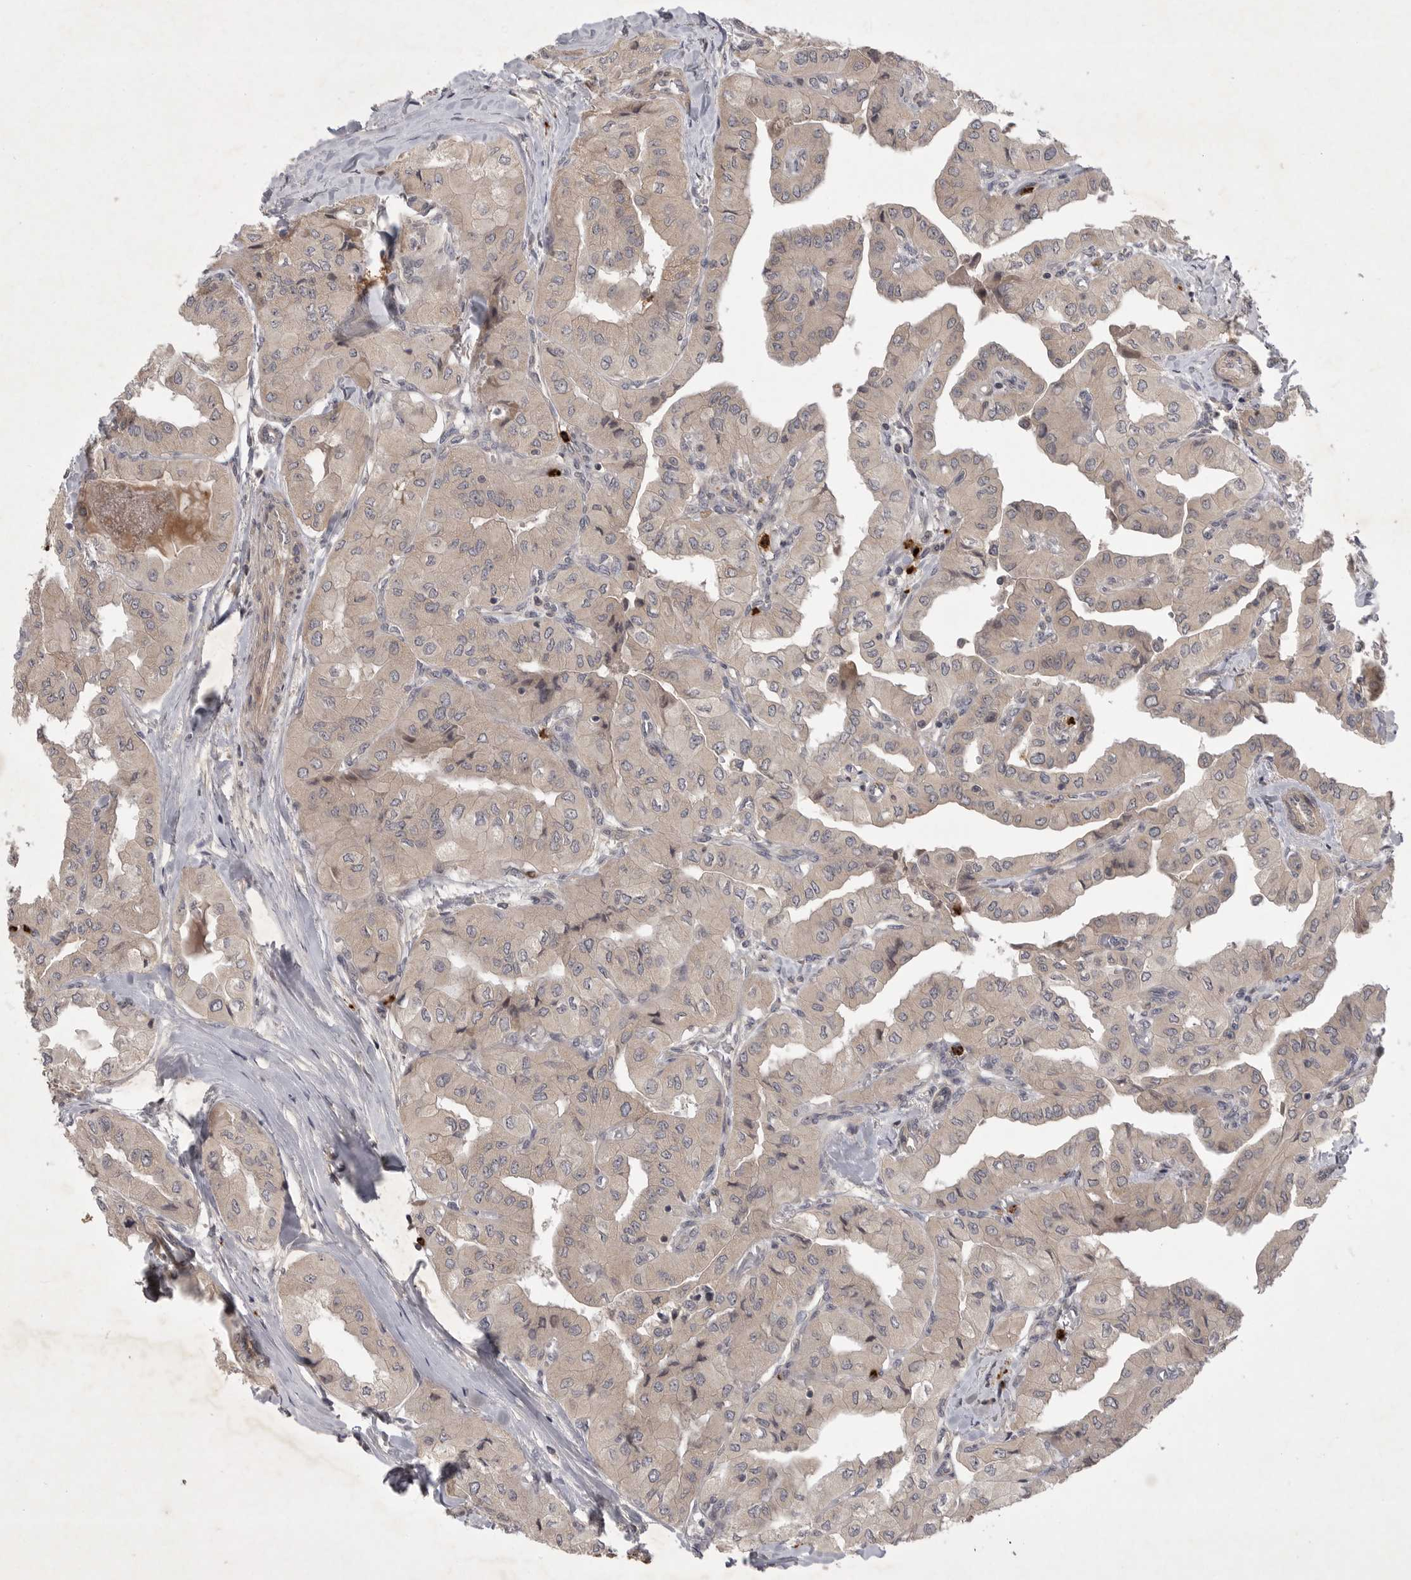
{"staining": {"intensity": "weak", "quantity": ">75%", "location": "cytoplasmic/membranous"}, "tissue": "thyroid cancer", "cell_type": "Tumor cells", "image_type": "cancer", "snomed": [{"axis": "morphology", "description": "Papillary adenocarcinoma, NOS"}, {"axis": "topography", "description": "Thyroid gland"}], "caption": "The photomicrograph reveals a brown stain indicating the presence of a protein in the cytoplasmic/membranous of tumor cells in thyroid cancer (papillary adenocarcinoma). The staining is performed using DAB brown chromogen to label protein expression. The nuclei are counter-stained blue using hematoxylin.", "gene": "UBE3D", "patient": {"sex": "female", "age": 59}}